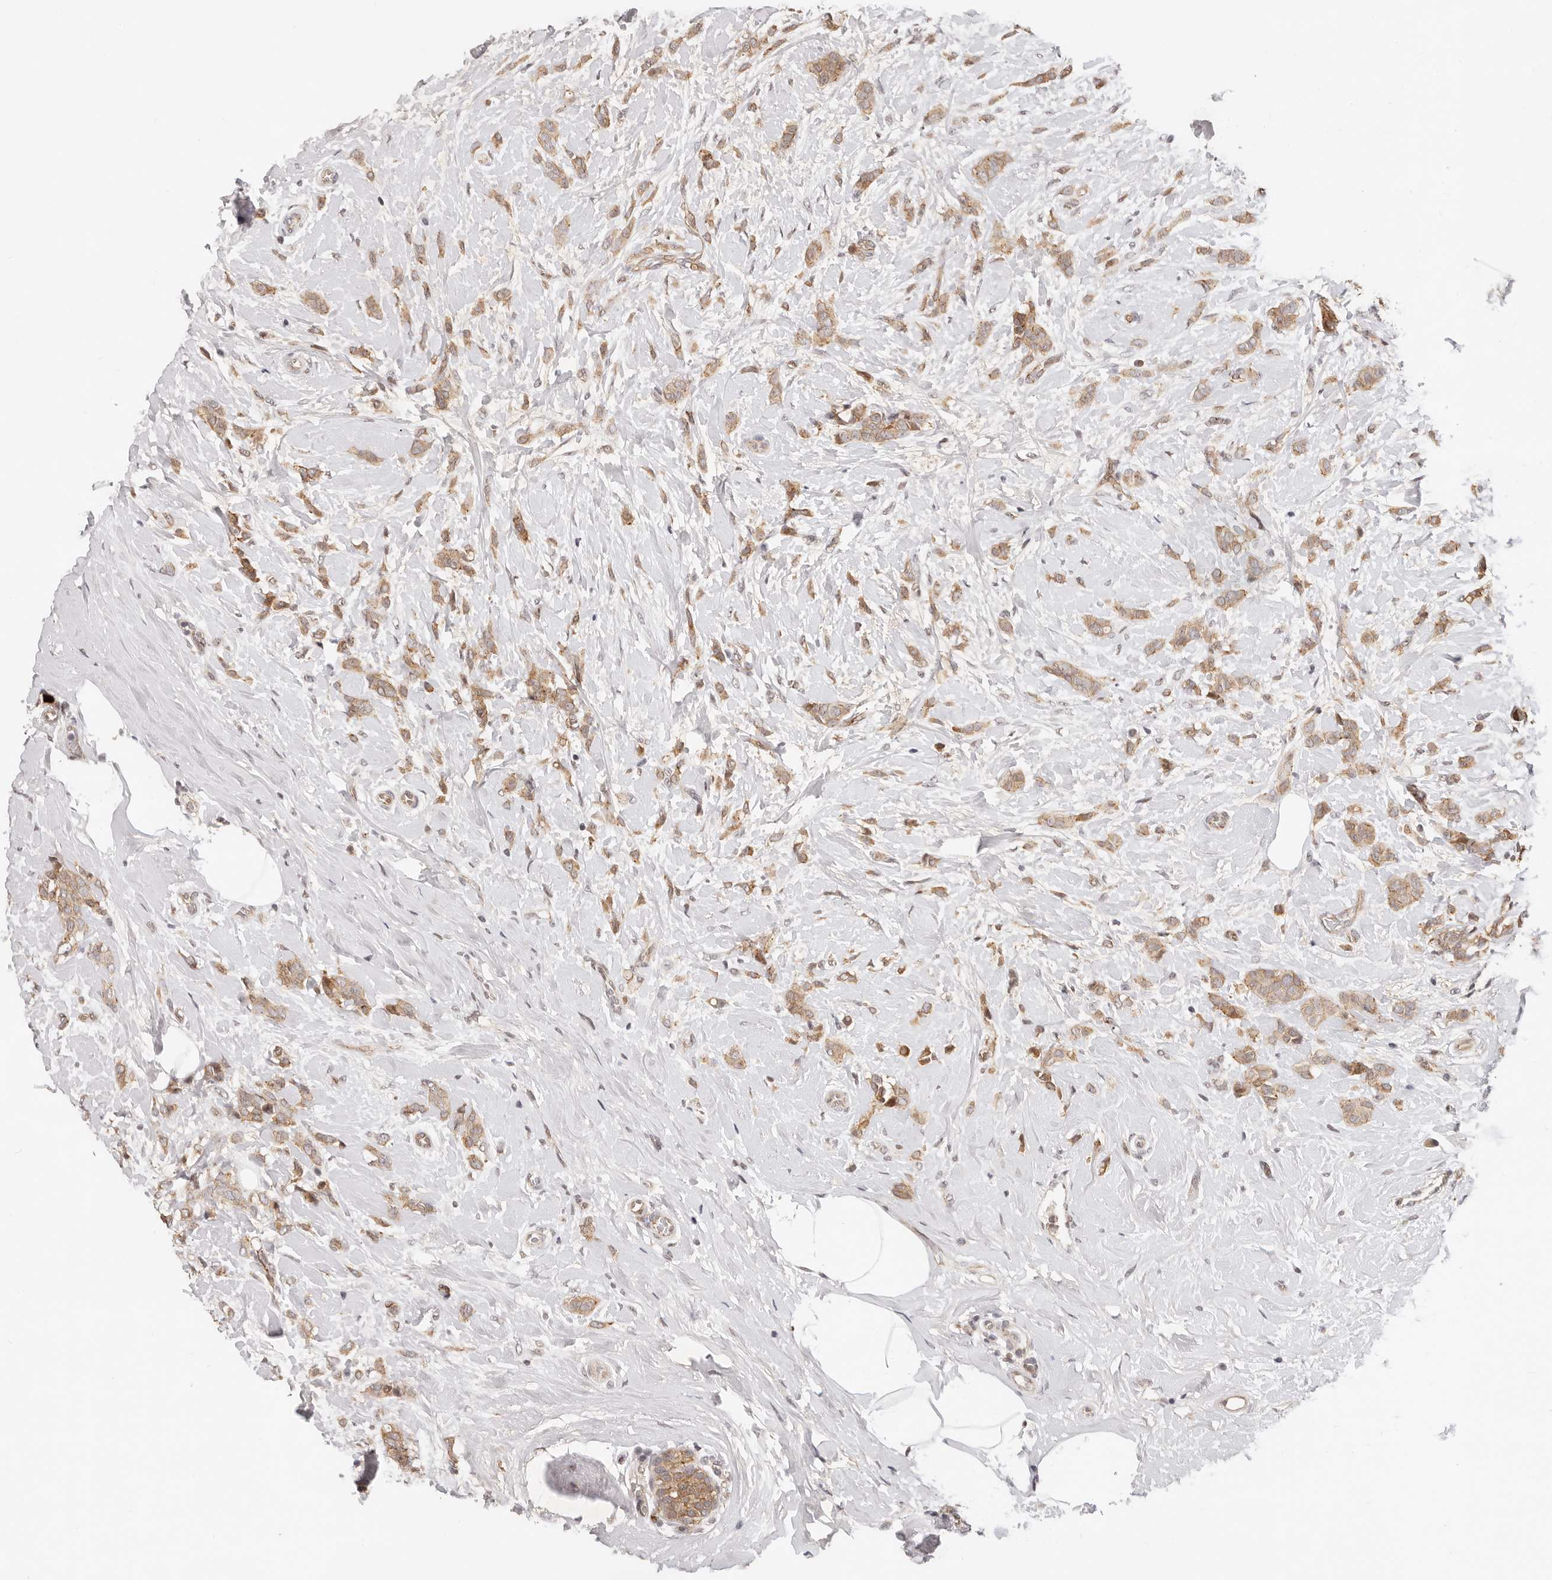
{"staining": {"intensity": "moderate", "quantity": ">75%", "location": "cytoplasmic/membranous"}, "tissue": "breast cancer", "cell_type": "Tumor cells", "image_type": "cancer", "snomed": [{"axis": "morphology", "description": "Lobular carcinoma, in situ"}, {"axis": "morphology", "description": "Lobular carcinoma"}, {"axis": "topography", "description": "Breast"}], "caption": "Brown immunohistochemical staining in human breast lobular carcinoma demonstrates moderate cytoplasmic/membranous positivity in about >75% of tumor cells. (DAB IHC, brown staining for protein, blue staining for nuclei).", "gene": "AFDN", "patient": {"sex": "female", "age": 41}}